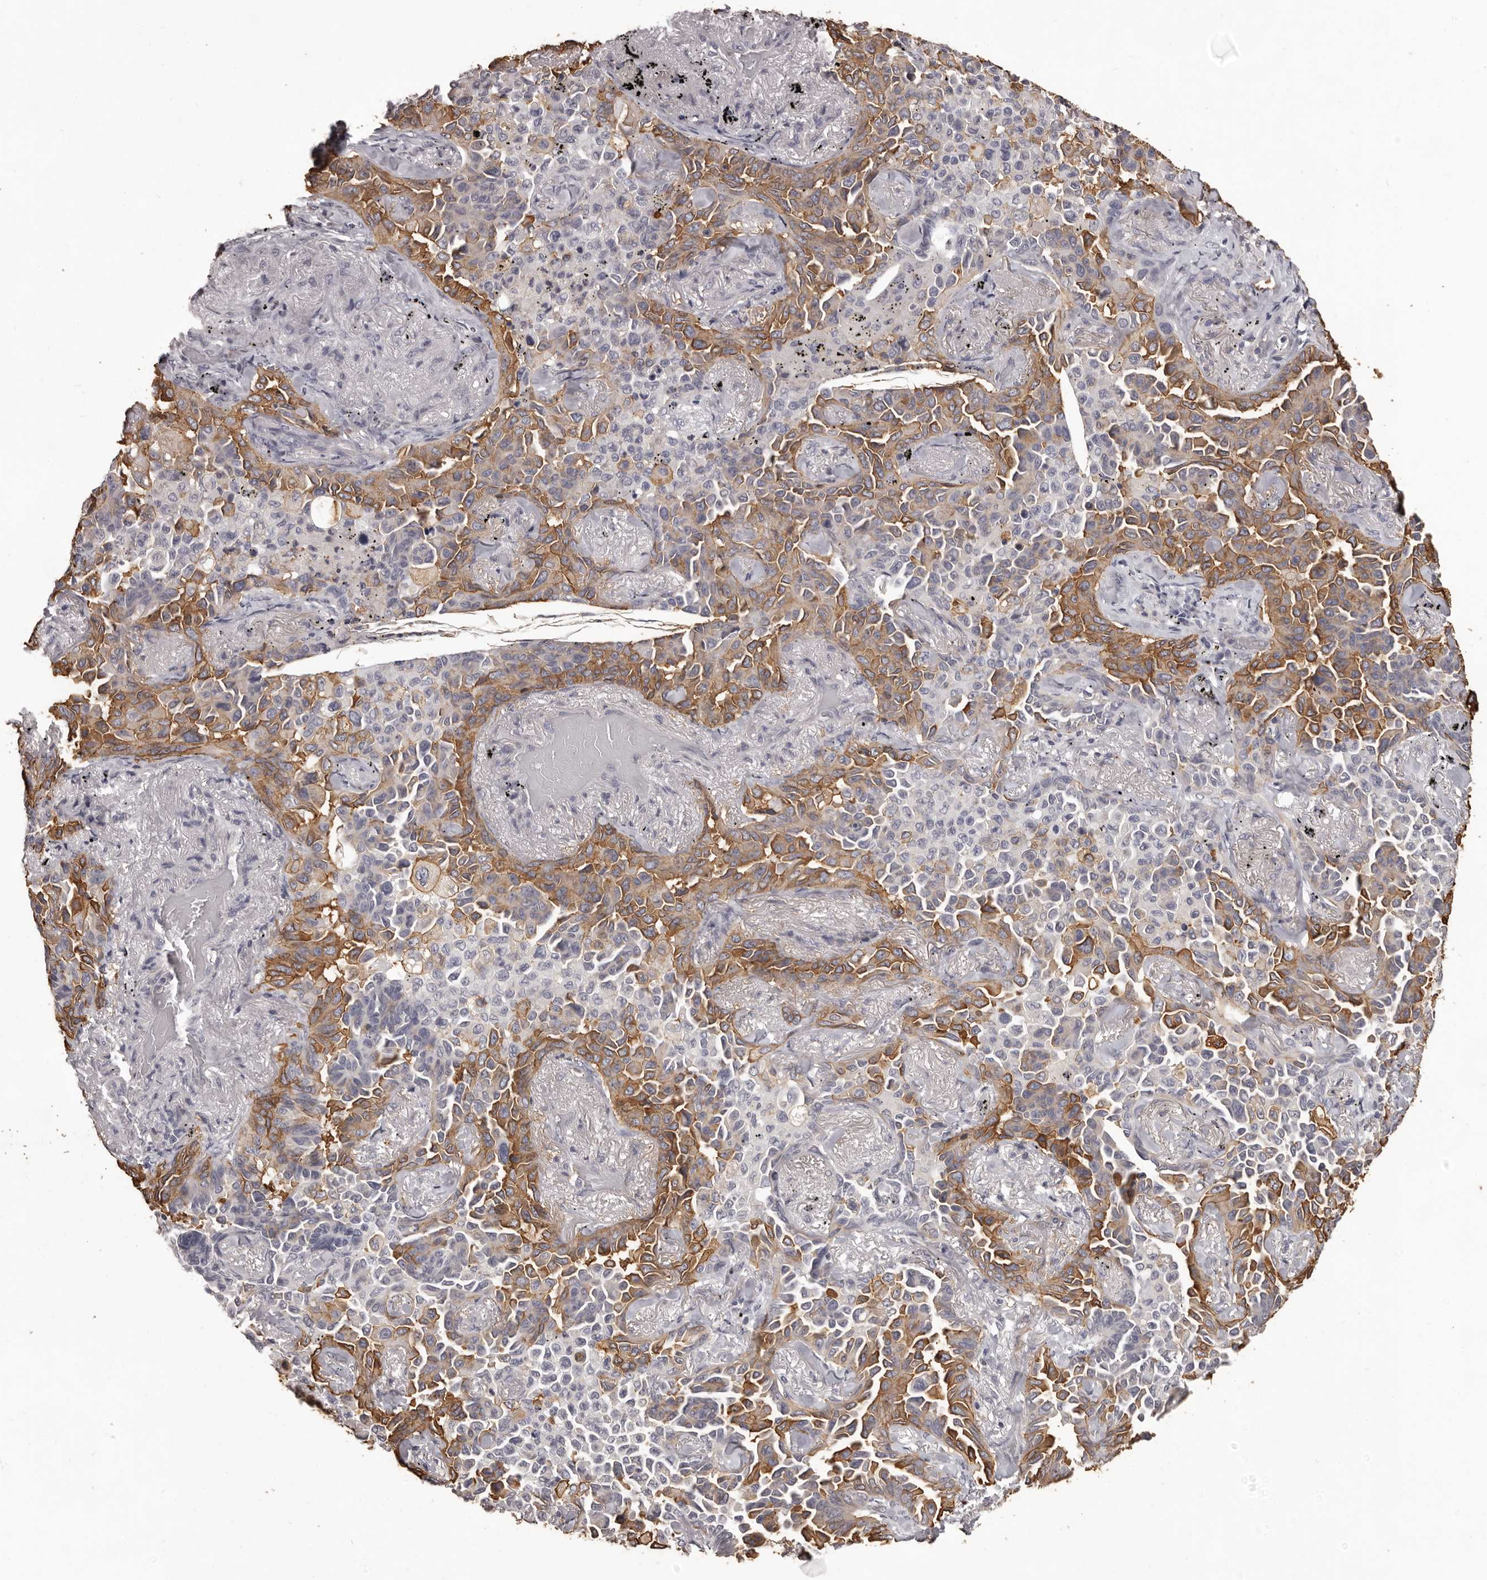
{"staining": {"intensity": "moderate", "quantity": ">75%", "location": "cytoplasmic/membranous"}, "tissue": "lung cancer", "cell_type": "Tumor cells", "image_type": "cancer", "snomed": [{"axis": "morphology", "description": "Adenocarcinoma, NOS"}, {"axis": "topography", "description": "Lung"}], "caption": "IHC image of neoplastic tissue: human adenocarcinoma (lung) stained using immunohistochemistry (IHC) exhibits medium levels of moderate protein expression localized specifically in the cytoplasmic/membranous of tumor cells, appearing as a cytoplasmic/membranous brown color.", "gene": "GPR78", "patient": {"sex": "female", "age": 67}}